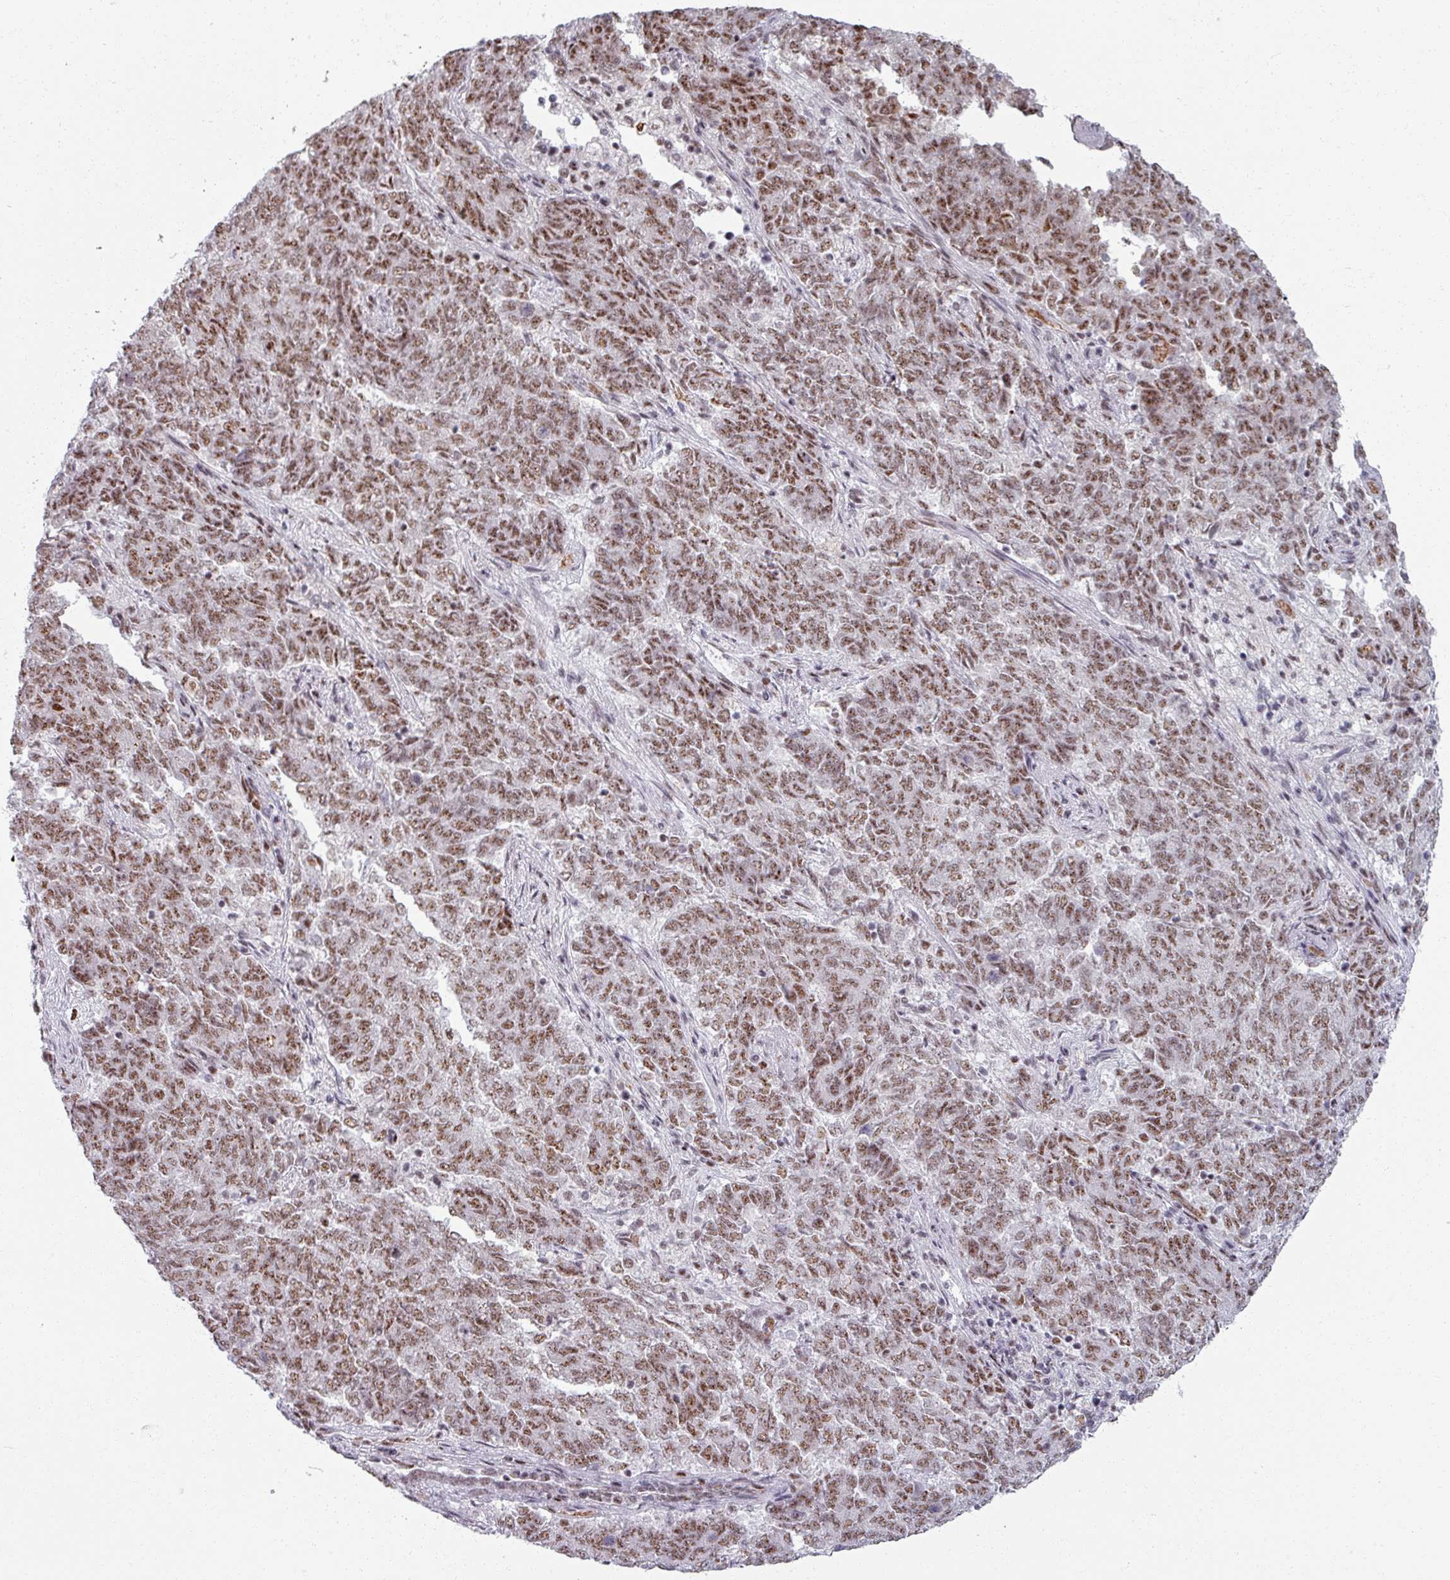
{"staining": {"intensity": "moderate", "quantity": ">75%", "location": "nuclear"}, "tissue": "endometrial cancer", "cell_type": "Tumor cells", "image_type": "cancer", "snomed": [{"axis": "morphology", "description": "Adenocarcinoma, NOS"}, {"axis": "topography", "description": "Endometrium"}], "caption": "Tumor cells reveal moderate nuclear staining in about >75% of cells in endometrial cancer.", "gene": "NCOR1", "patient": {"sex": "female", "age": 80}}